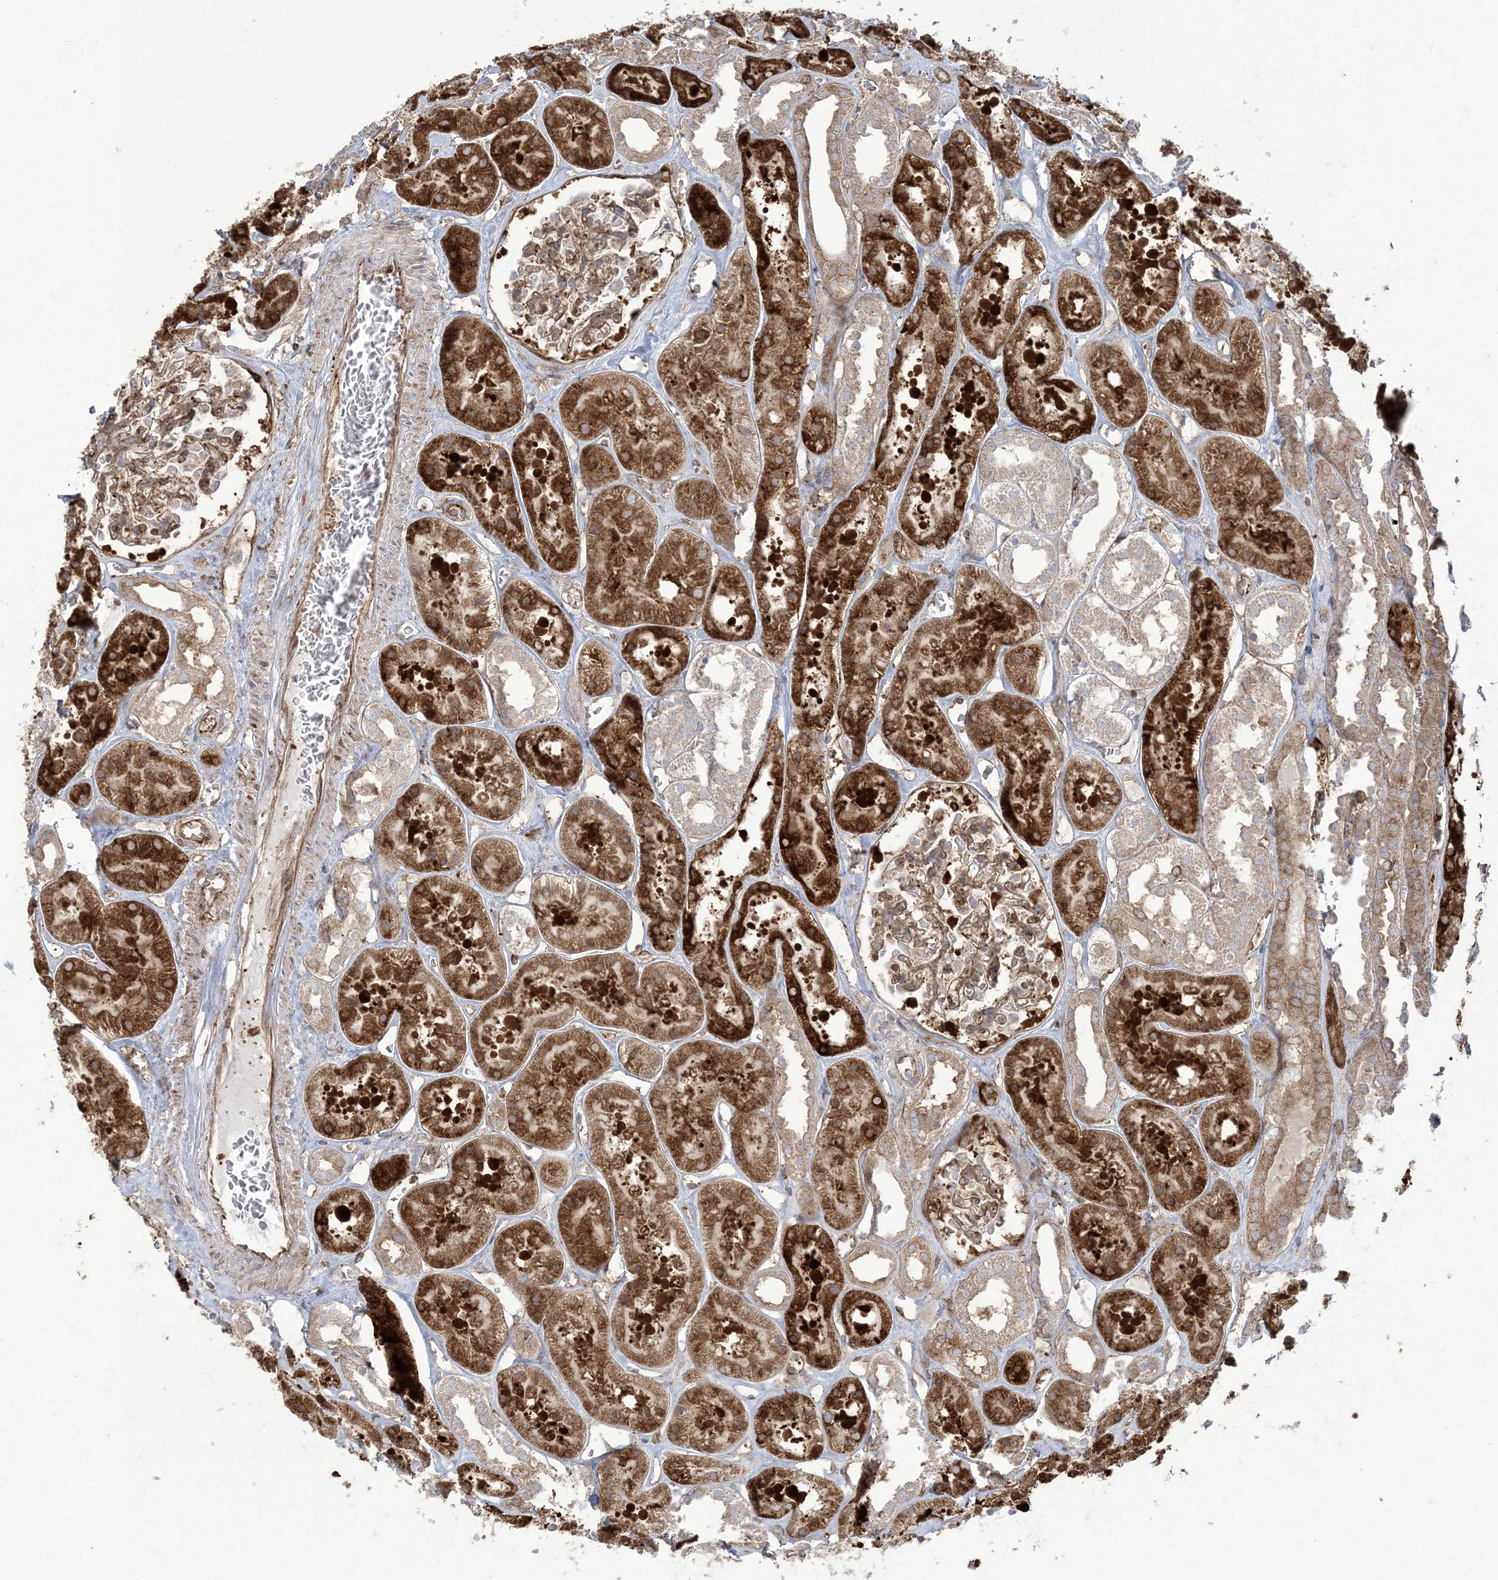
{"staining": {"intensity": "moderate", "quantity": ">75%", "location": "cytoplasmic/membranous"}, "tissue": "kidney", "cell_type": "Cells in glomeruli", "image_type": "normal", "snomed": [{"axis": "morphology", "description": "Normal tissue, NOS"}, {"axis": "topography", "description": "Kidney"}], "caption": "This is an image of immunohistochemistry staining of normal kidney, which shows moderate staining in the cytoplasmic/membranous of cells in glomeruli.", "gene": "DERL3", "patient": {"sex": "female", "age": 41}}